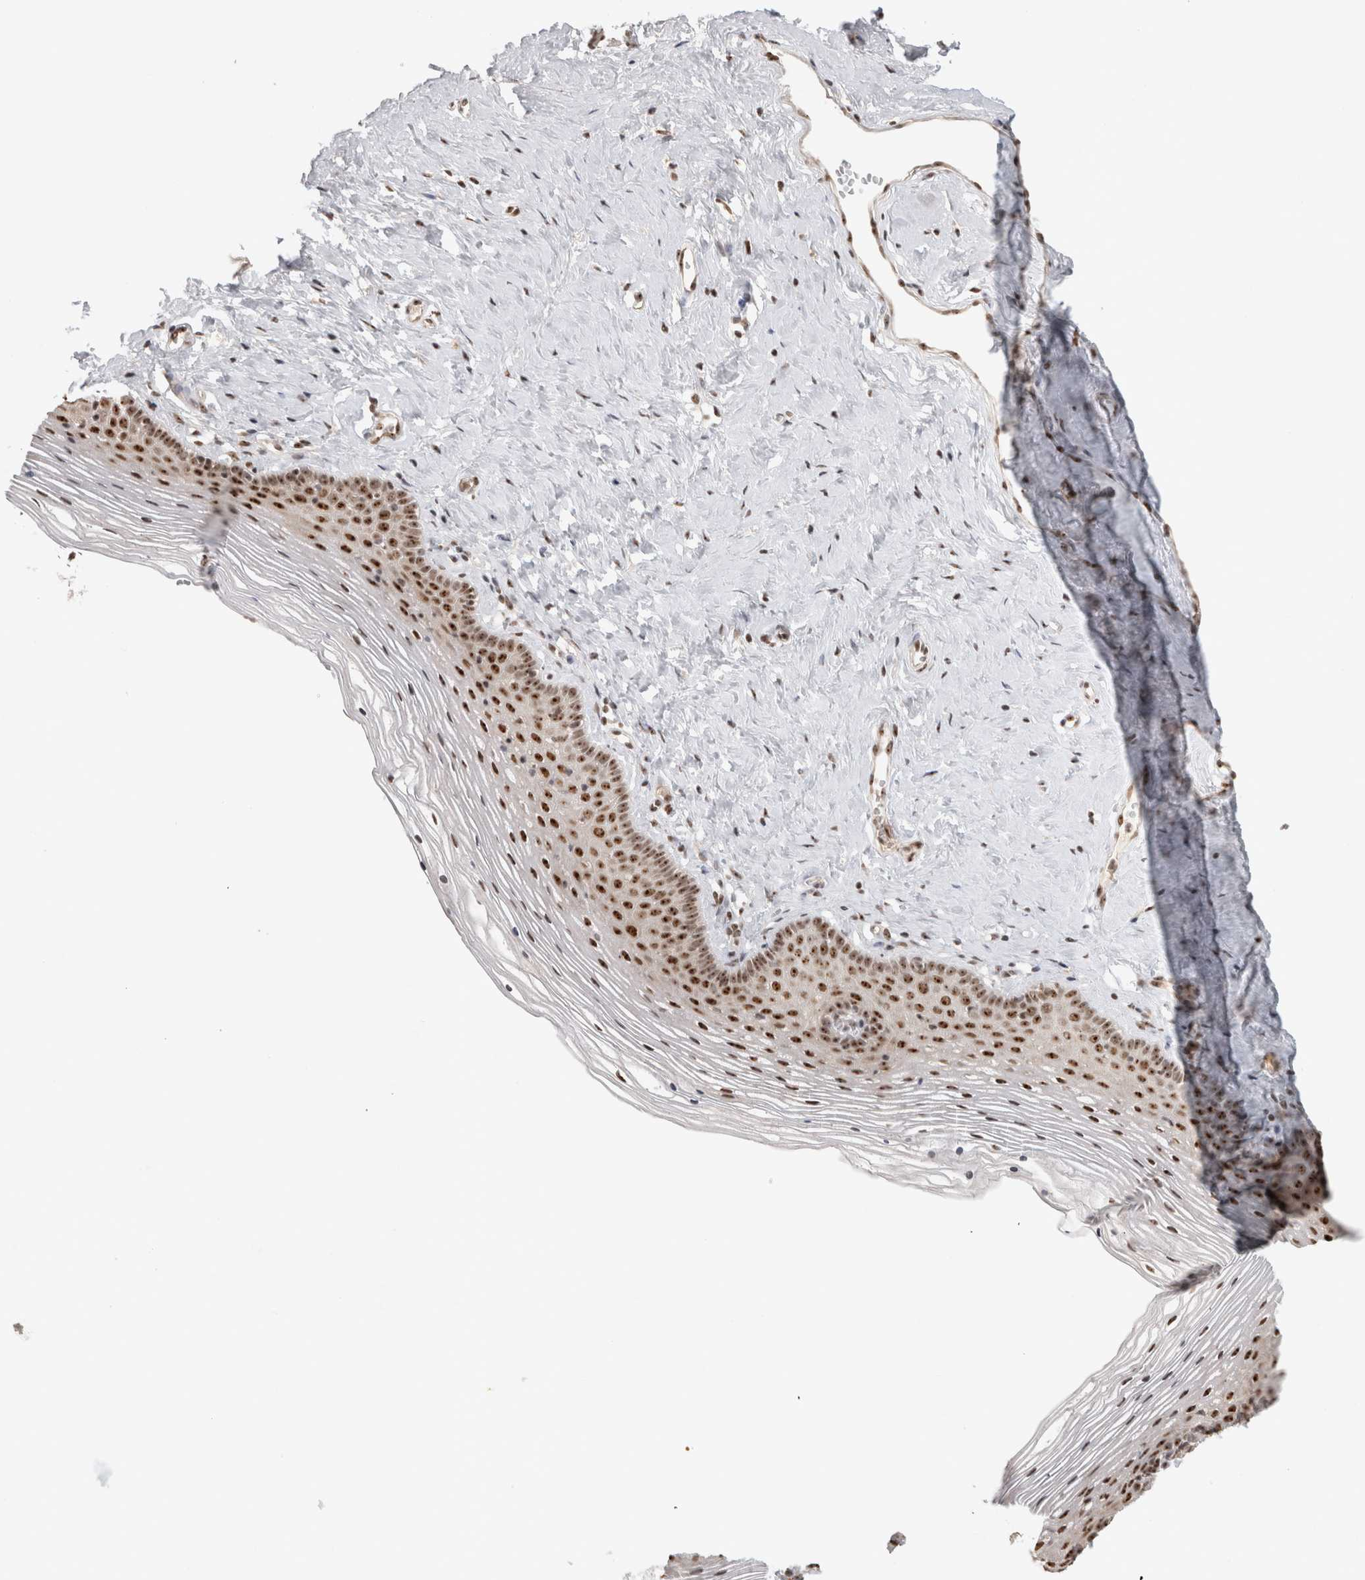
{"staining": {"intensity": "strong", "quantity": ">75%", "location": "nuclear"}, "tissue": "vagina", "cell_type": "Squamous epithelial cells", "image_type": "normal", "snomed": [{"axis": "morphology", "description": "Normal tissue, NOS"}, {"axis": "topography", "description": "Vagina"}], "caption": "The photomicrograph demonstrates a brown stain indicating the presence of a protein in the nuclear of squamous epithelial cells in vagina. (Brightfield microscopy of DAB IHC at high magnification).", "gene": "EBNA1BP2", "patient": {"sex": "female", "age": 32}}